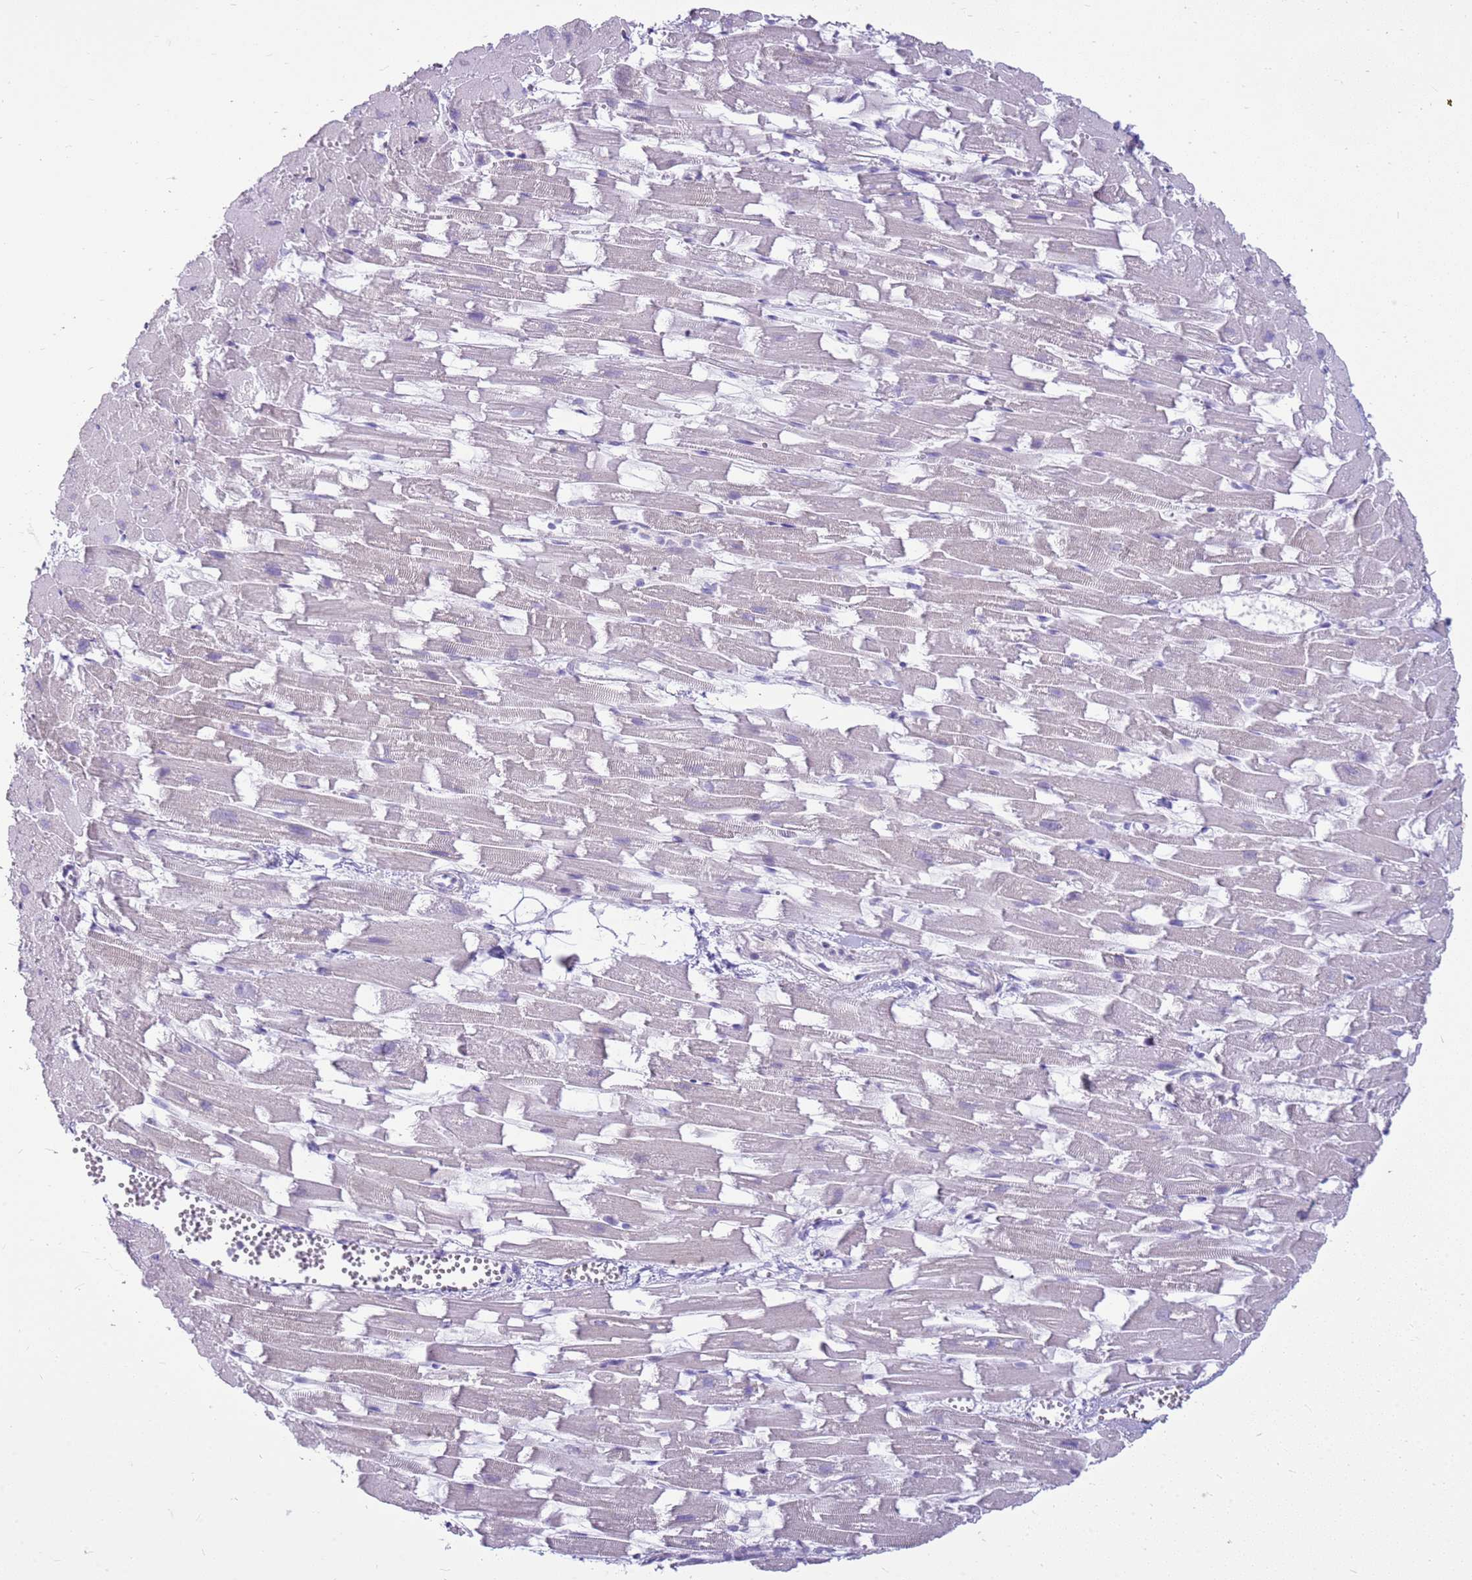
{"staining": {"intensity": "weak", "quantity": "<25%", "location": "cytoplasmic/membranous"}, "tissue": "heart muscle", "cell_type": "Cardiomyocytes", "image_type": "normal", "snomed": [{"axis": "morphology", "description": "Normal tissue, NOS"}, {"axis": "topography", "description": "Heart"}], "caption": "Human heart muscle stained for a protein using immunohistochemistry (IHC) displays no positivity in cardiomyocytes.", "gene": "FABP2", "patient": {"sex": "female", "age": 64}}